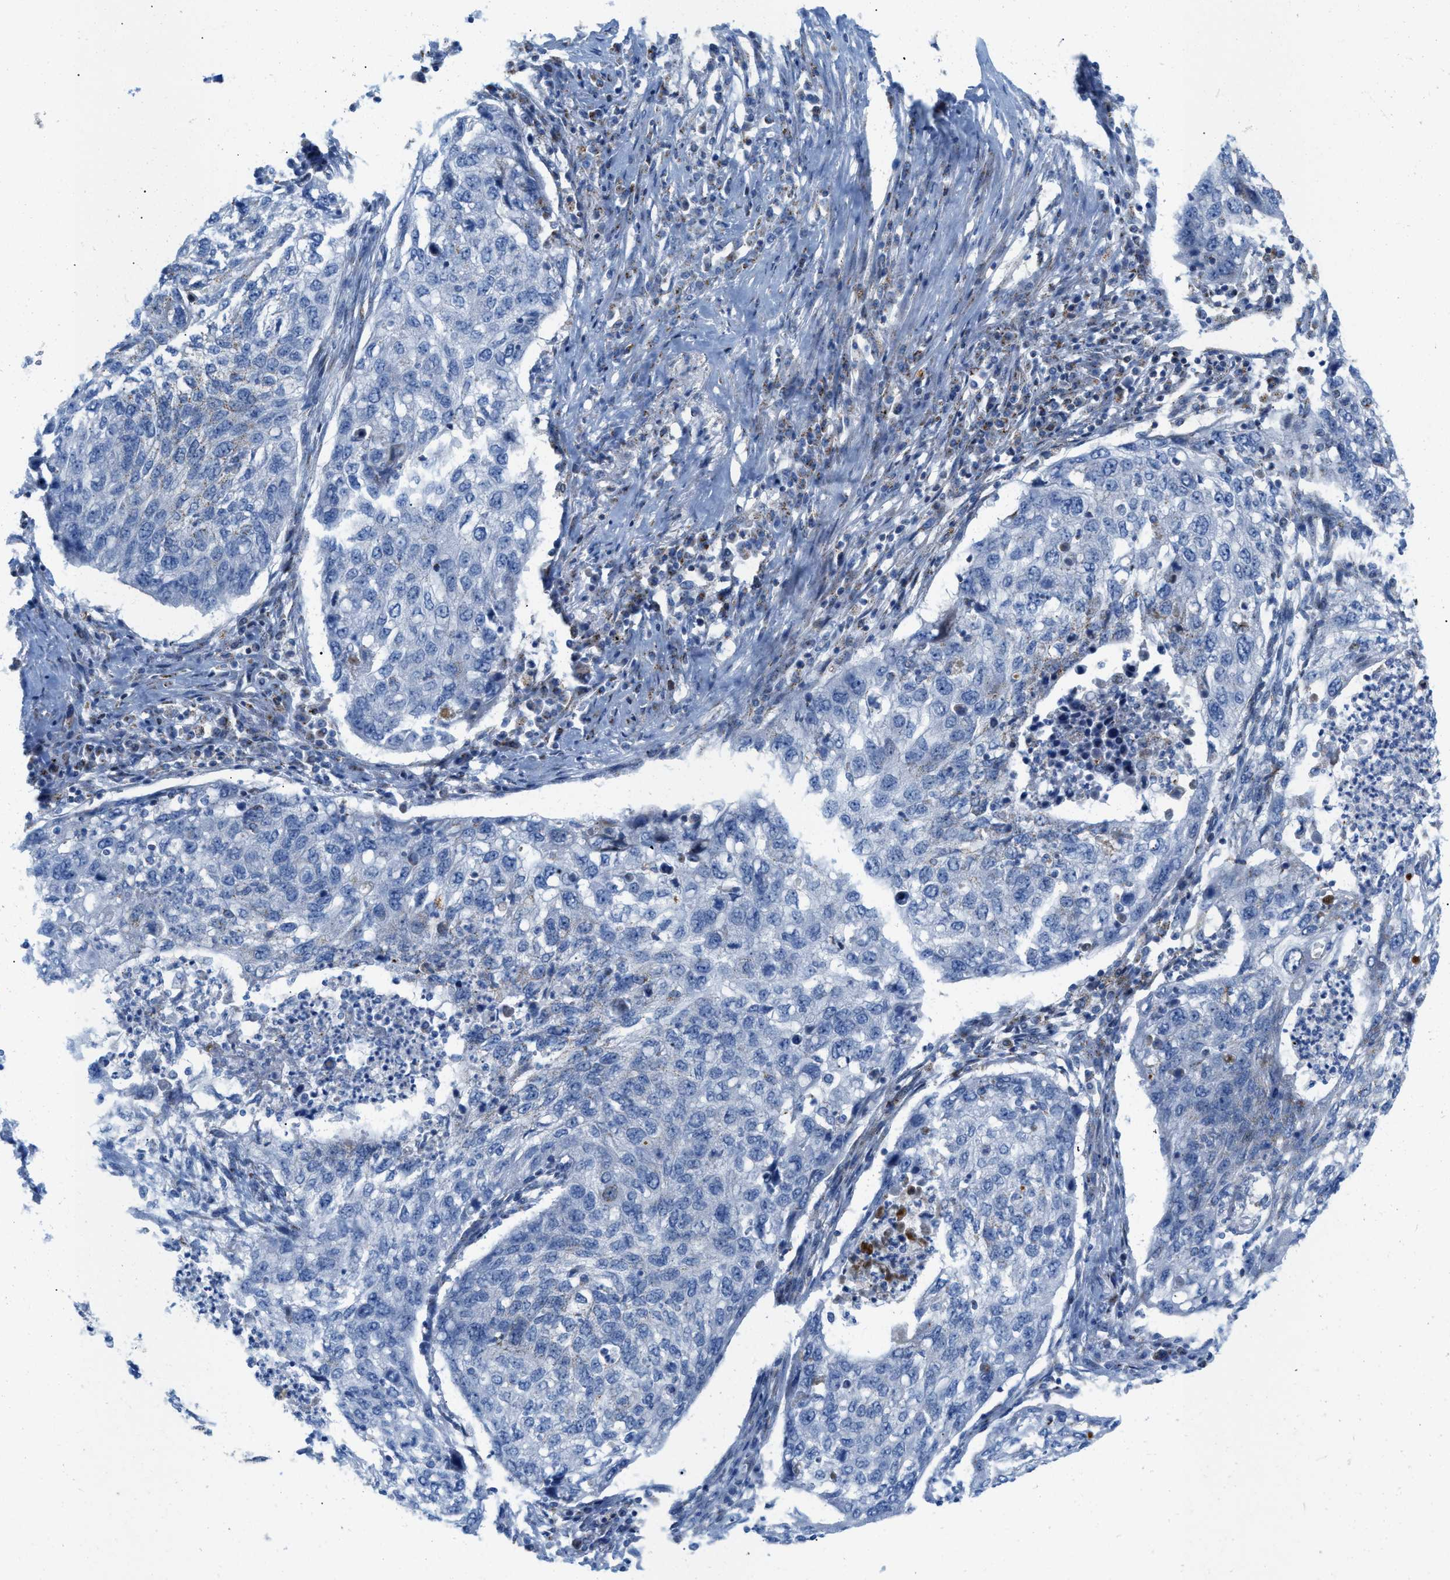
{"staining": {"intensity": "negative", "quantity": "none", "location": "none"}, "tissue": "lung cancer", "cell_type": "Tumor cells", "image_type": "cancer", "snomed": [{"axis": "morphology", "description": "Squamous cell carcinoma, NOS"}, {"axis": "topography", "description": "Lung"}], "caption": "Lung cancer (squamous cell carcinoma) was stained to show a protein in brown. There is no significant expression in tumor cells.", "gene": "RBBP9", "patient": {"sex": "female", "age": 63}}